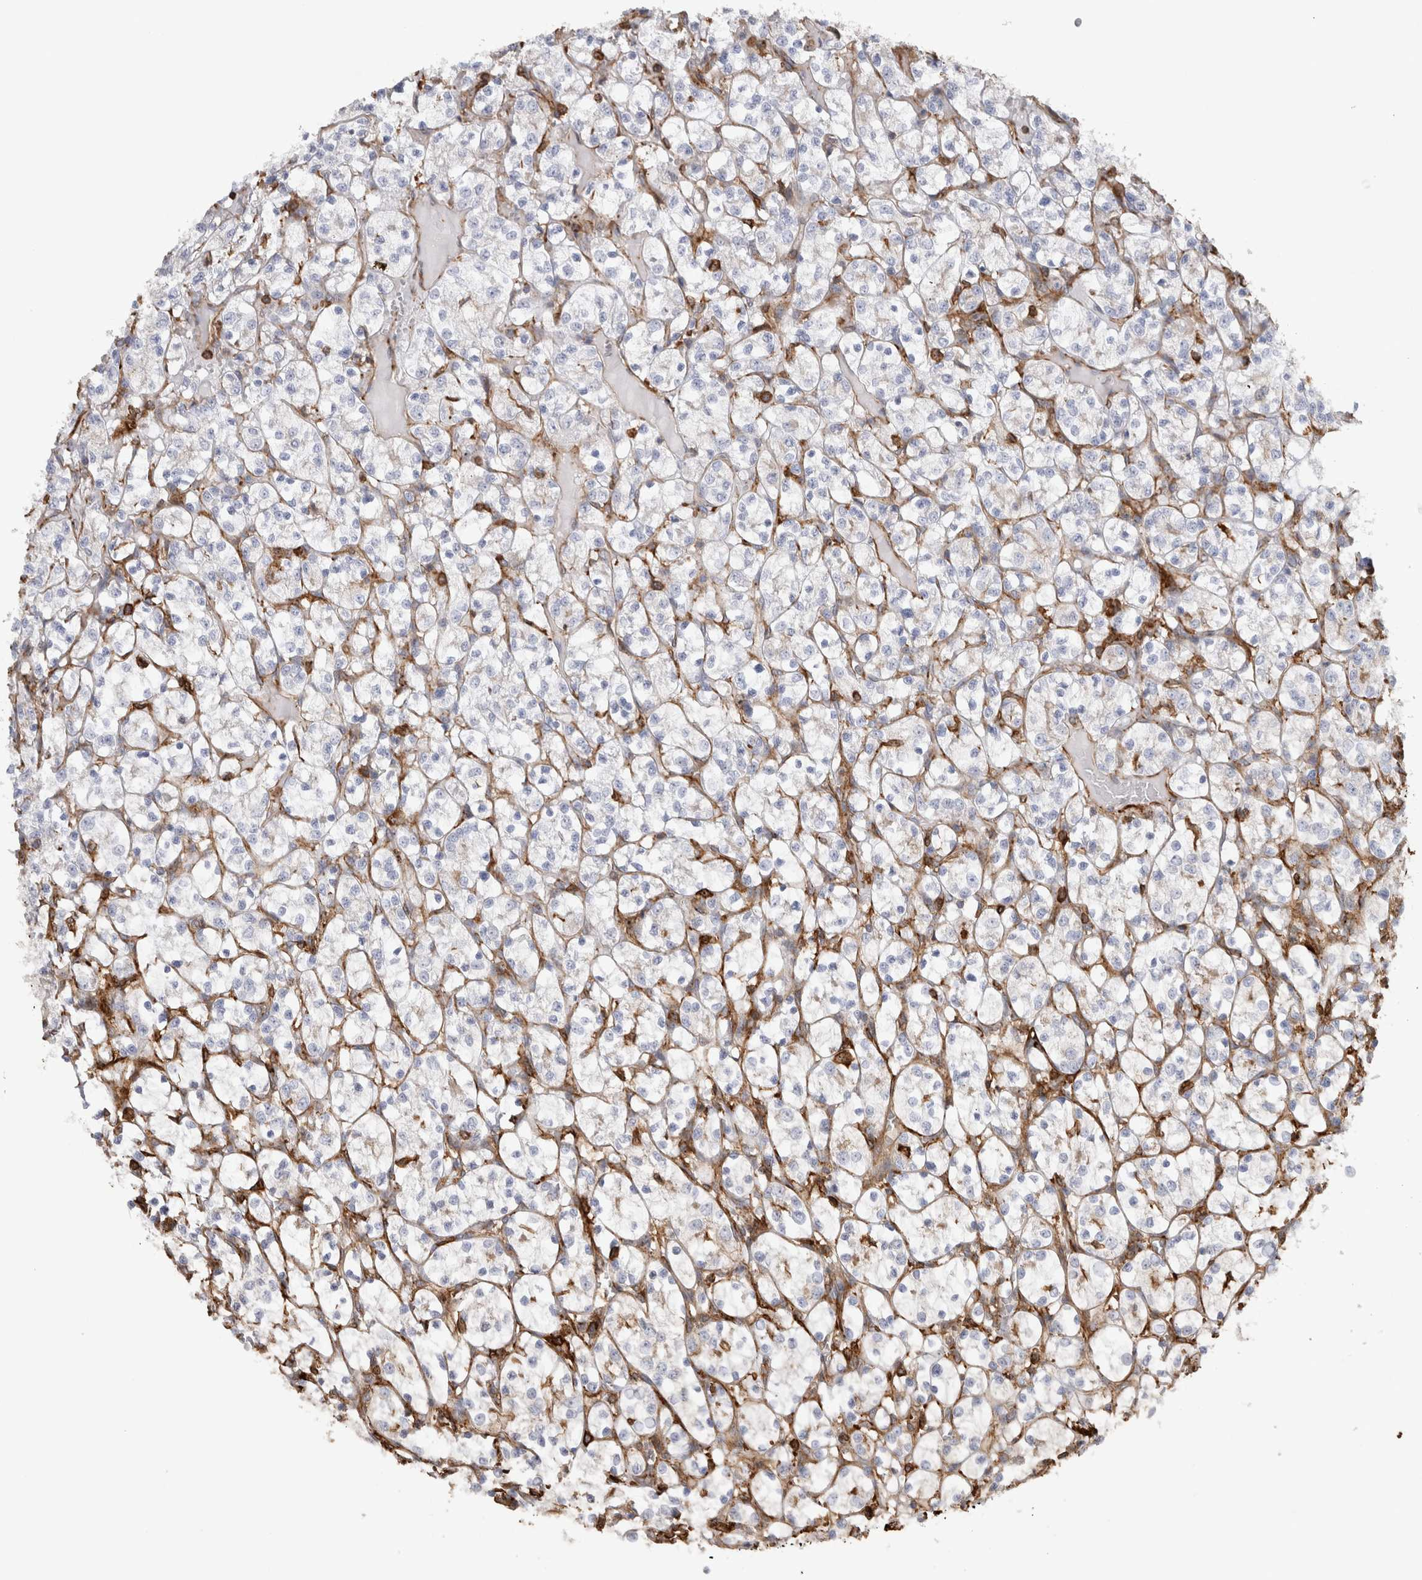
{"staining": {"intensity": "negative", "quantity": "none", "location": "none"}, "tissue": "renal cancer", "cell_type": "Tumor cells", "image_type": "cancer", "snomed": [{"axis": "morphology", "description": "Adenocarcinoma, NOS"}, {"axis": "topography", "description": "Kidney"}], "caption": "Micrograph shows no significant protein expression in tumor cells of renal cancer. (Stains: DAB (3,3'-diaminobenzidine) IHC with hematoxylin counter stain, Microscopy: brightfield microscopy at high magnification).", "gene": "GPER1", "patient": {"sex": "female", "age": 69}}